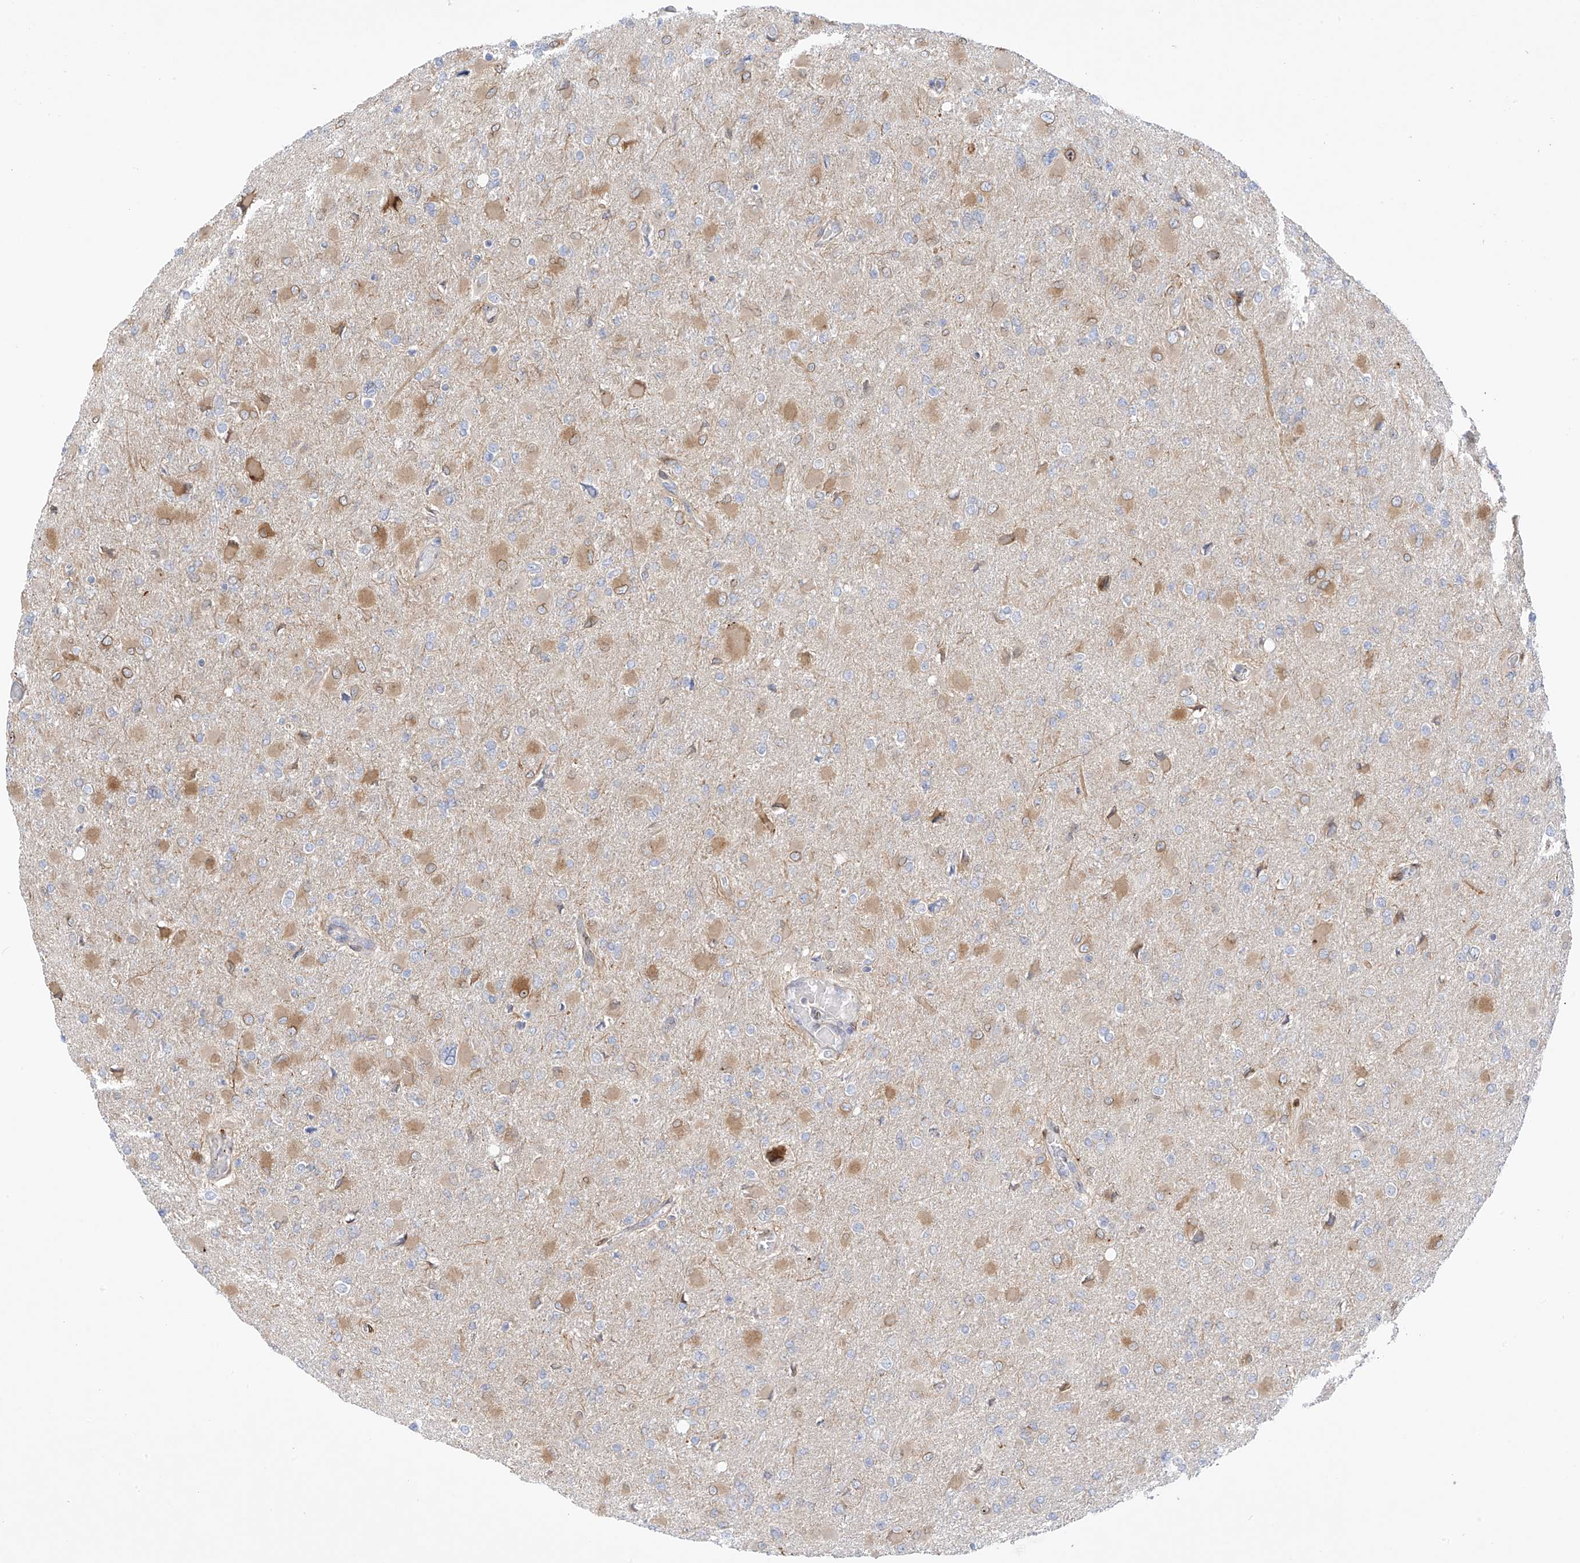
{"staining": {"intensity": "negative", "quantity": "none", "location": "none"}, "tissue": "glioma", "cell_type": "Tumor cells", "image_type": "cancer", "snomed": [{"axis": "morphology", "description": "Glioma, malignant, High grade"}, {"axis": "topography", "description": "Cerebral cortex"}], "caption": "This is an immunohistochemistry (IHC) micrograph of human malignant glioma (high-grade). There is no expression in tumor cells.", "gene": "PCYOX1", "patient": {"sex": "female", "age": 36}}